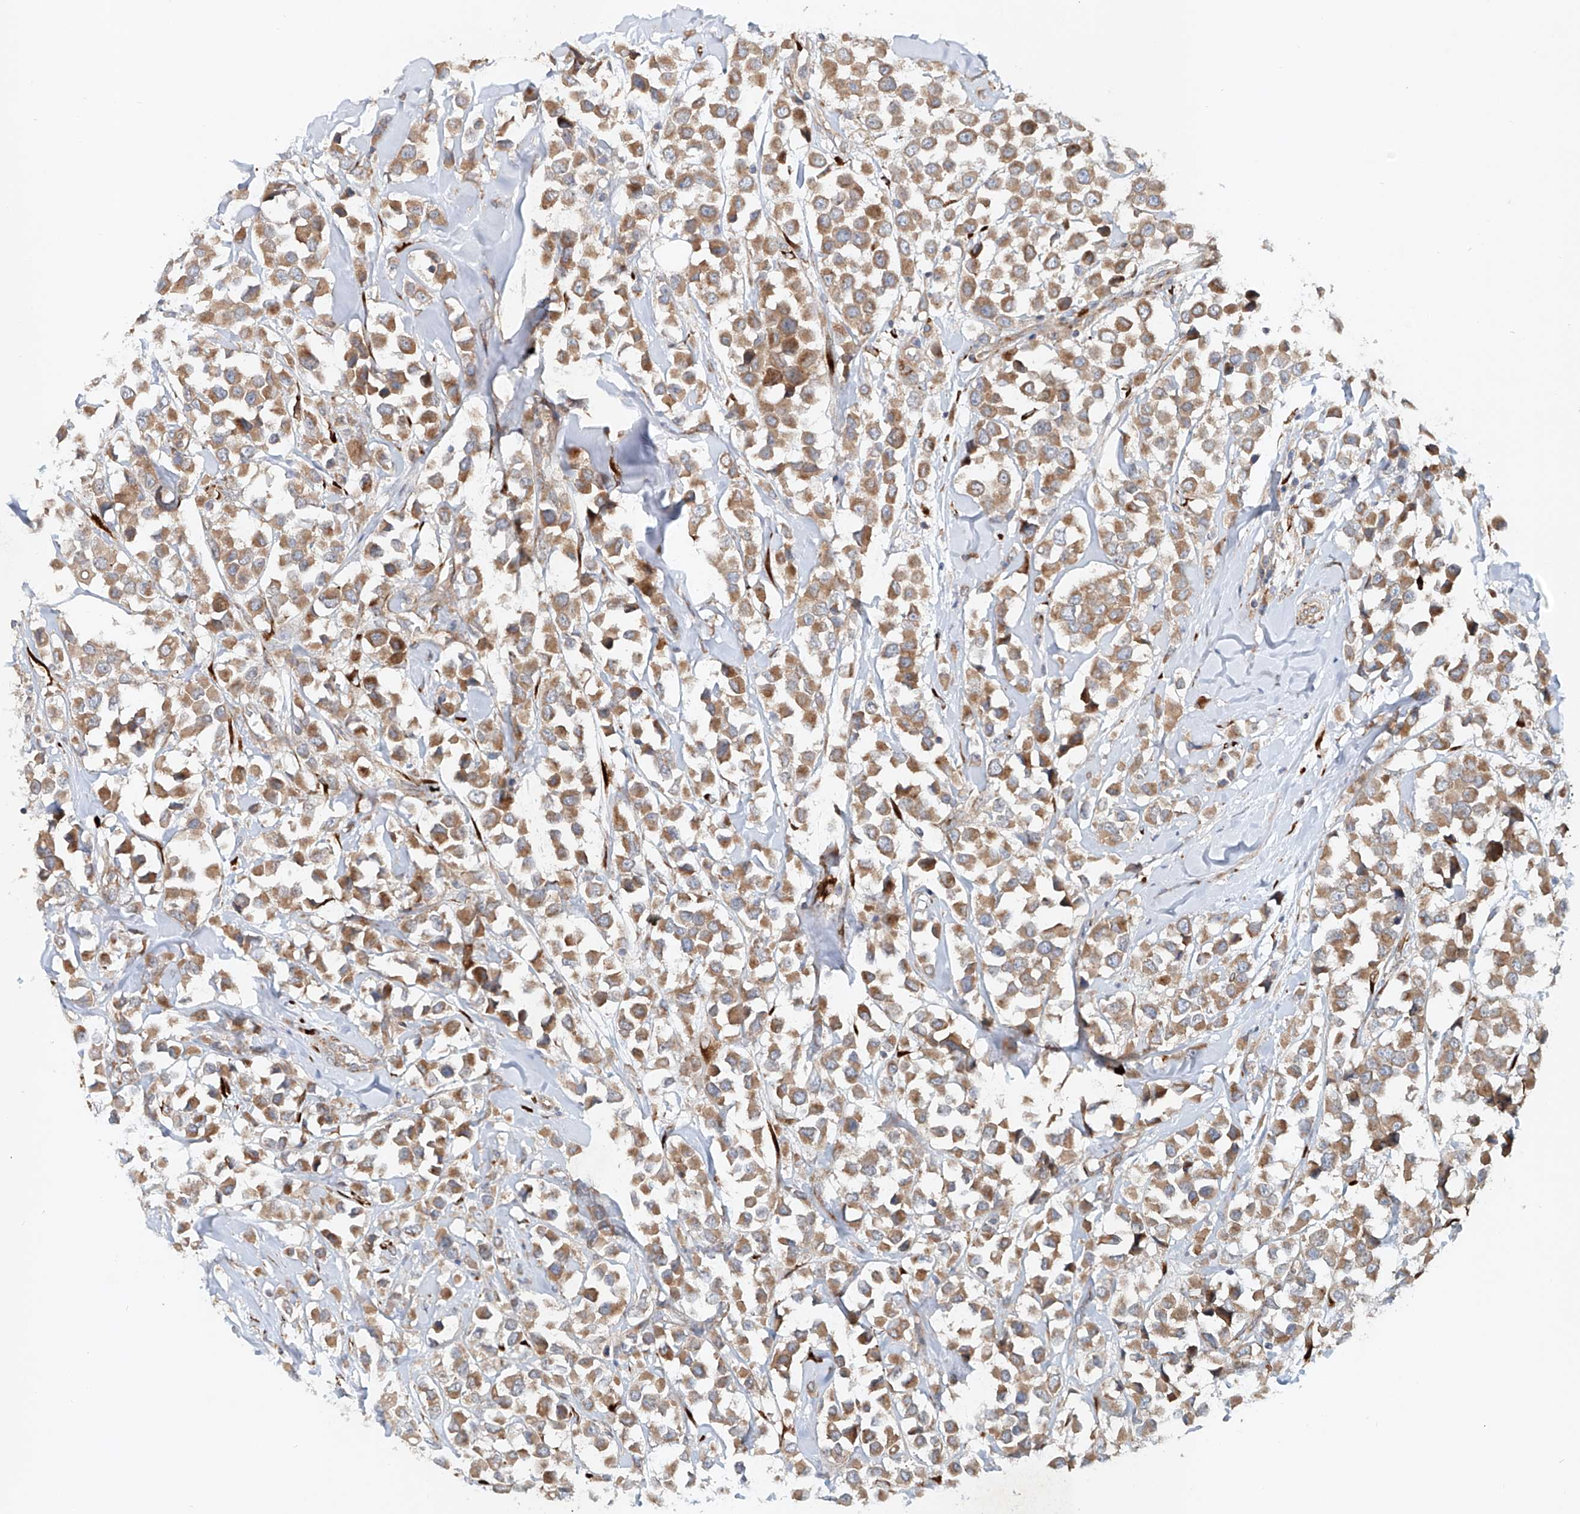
{"staining": {"intensity": "moderate", "quantity": ">75%", "location": "cytoplasmic/membranous"}, "tissue": "breast cancer", "cell_type": "Tumor cells", "image_type": "cancer", "snomed": [{"axis": "morphology", "description": "Duct carcinoma"}, {"axis": "topography", "description": "Breast"}], "caption": "High-power microscopy captured an immunohistochemistry (IHC) image of breast cancer, revealing moderate cytoplasmic/membranous positivity in about >75% of tumor cells.", "gene": "SNAP29", "patient": {"sex": "female", "age": 61}}